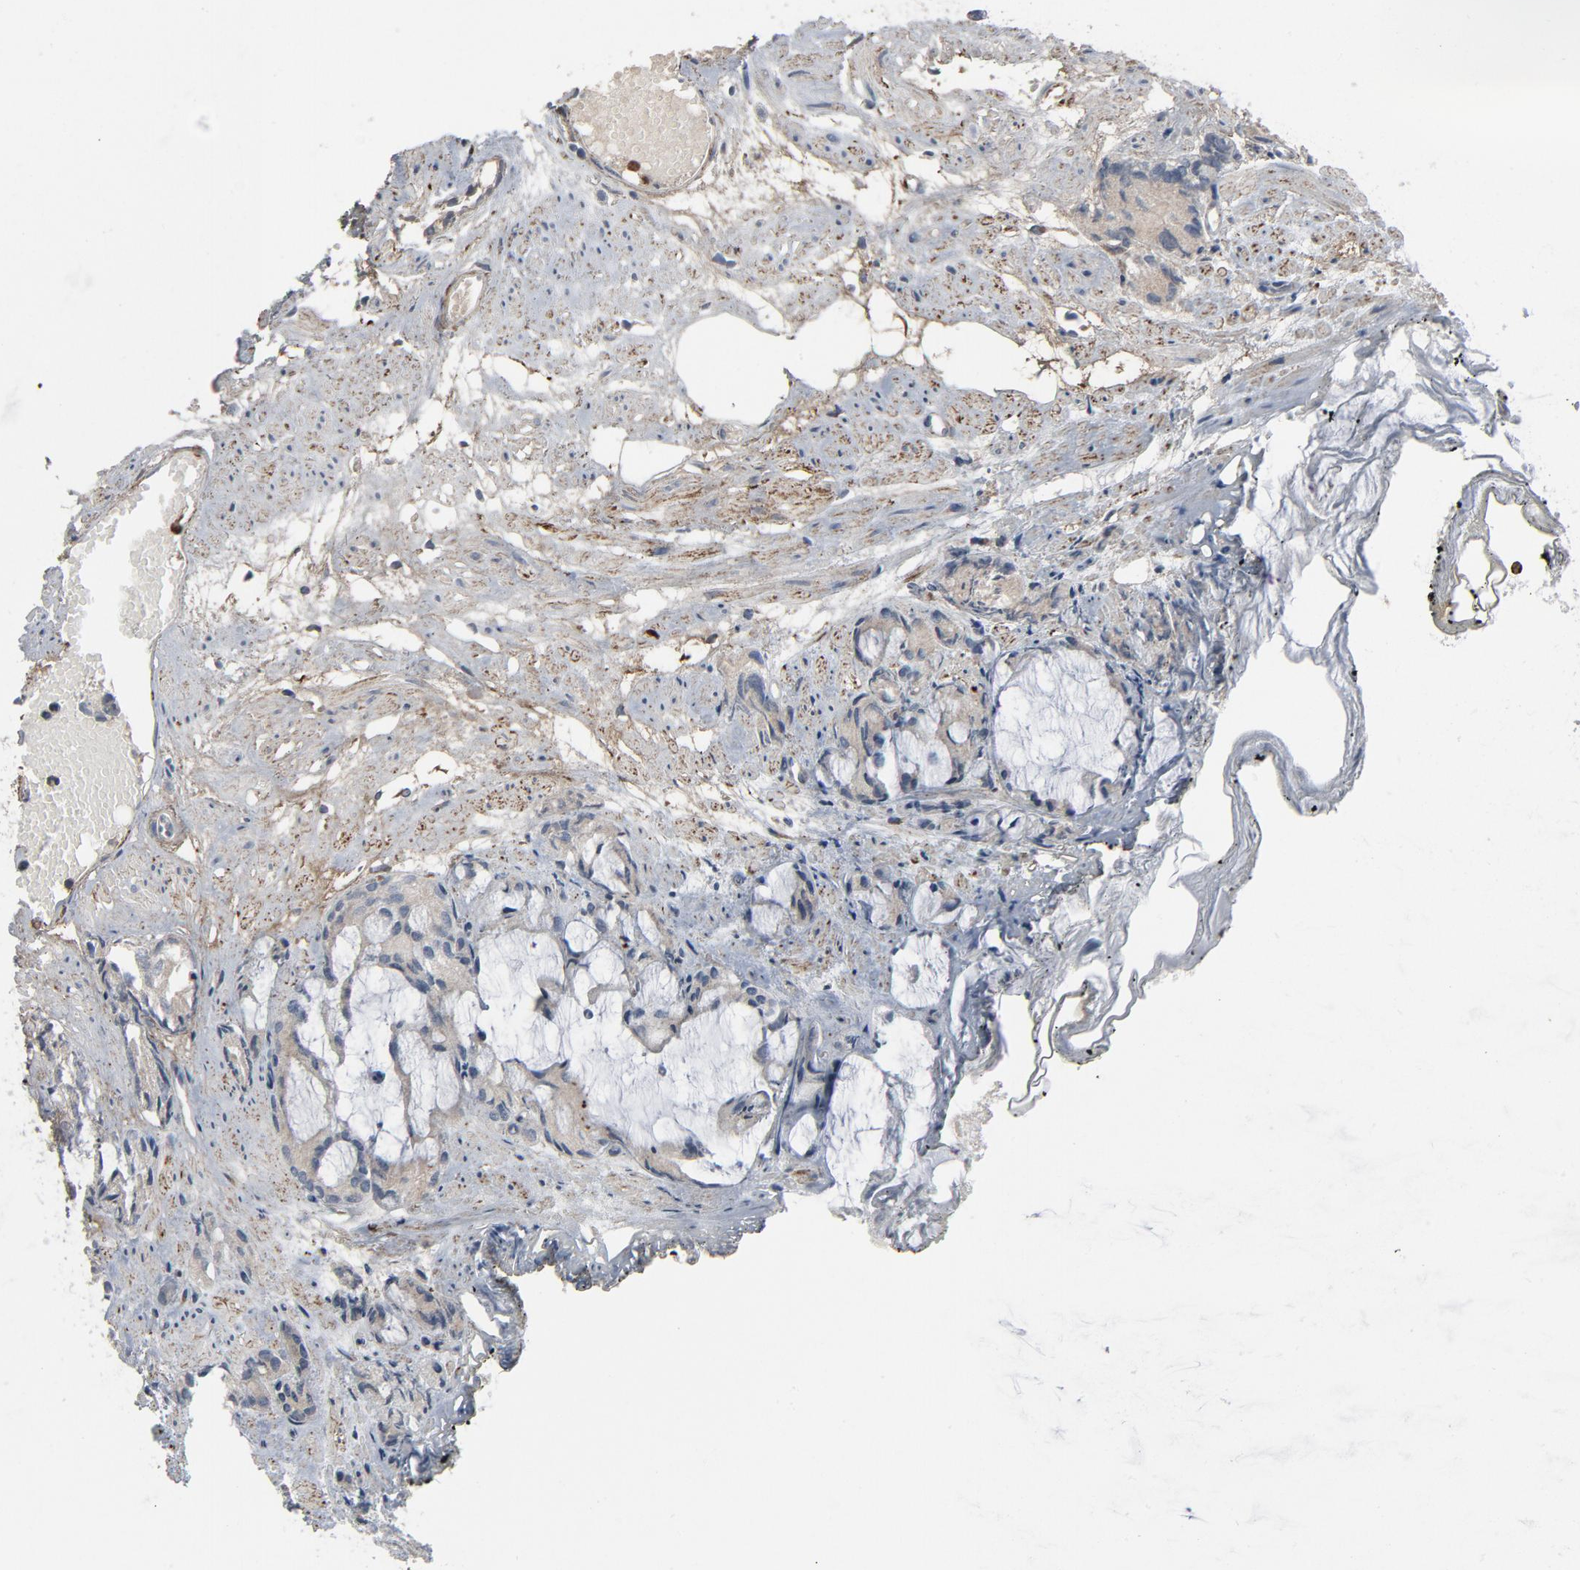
{"staining": {"intensity": "negative", "quantity": "none", "location": "none"}, "tissue": "prostate cancer", "cell_type": "Tumor cells", "image_type": "cancer", "snomed": [{"axis": "morphology", "description": "Adenocarcinoma, High grade"}, {"axis": "topography", "description": "Prostate"}], "caption": "This image is of prostate cancer (adenocarcinoma (high-grade)) stained with immunohistochemistry to label a protein in brown with the nuclei are counter-stained blue. There is no staining in tumor cells.", "gene": "PDZD4", "patient": {"sex": "male", "age": 85}}